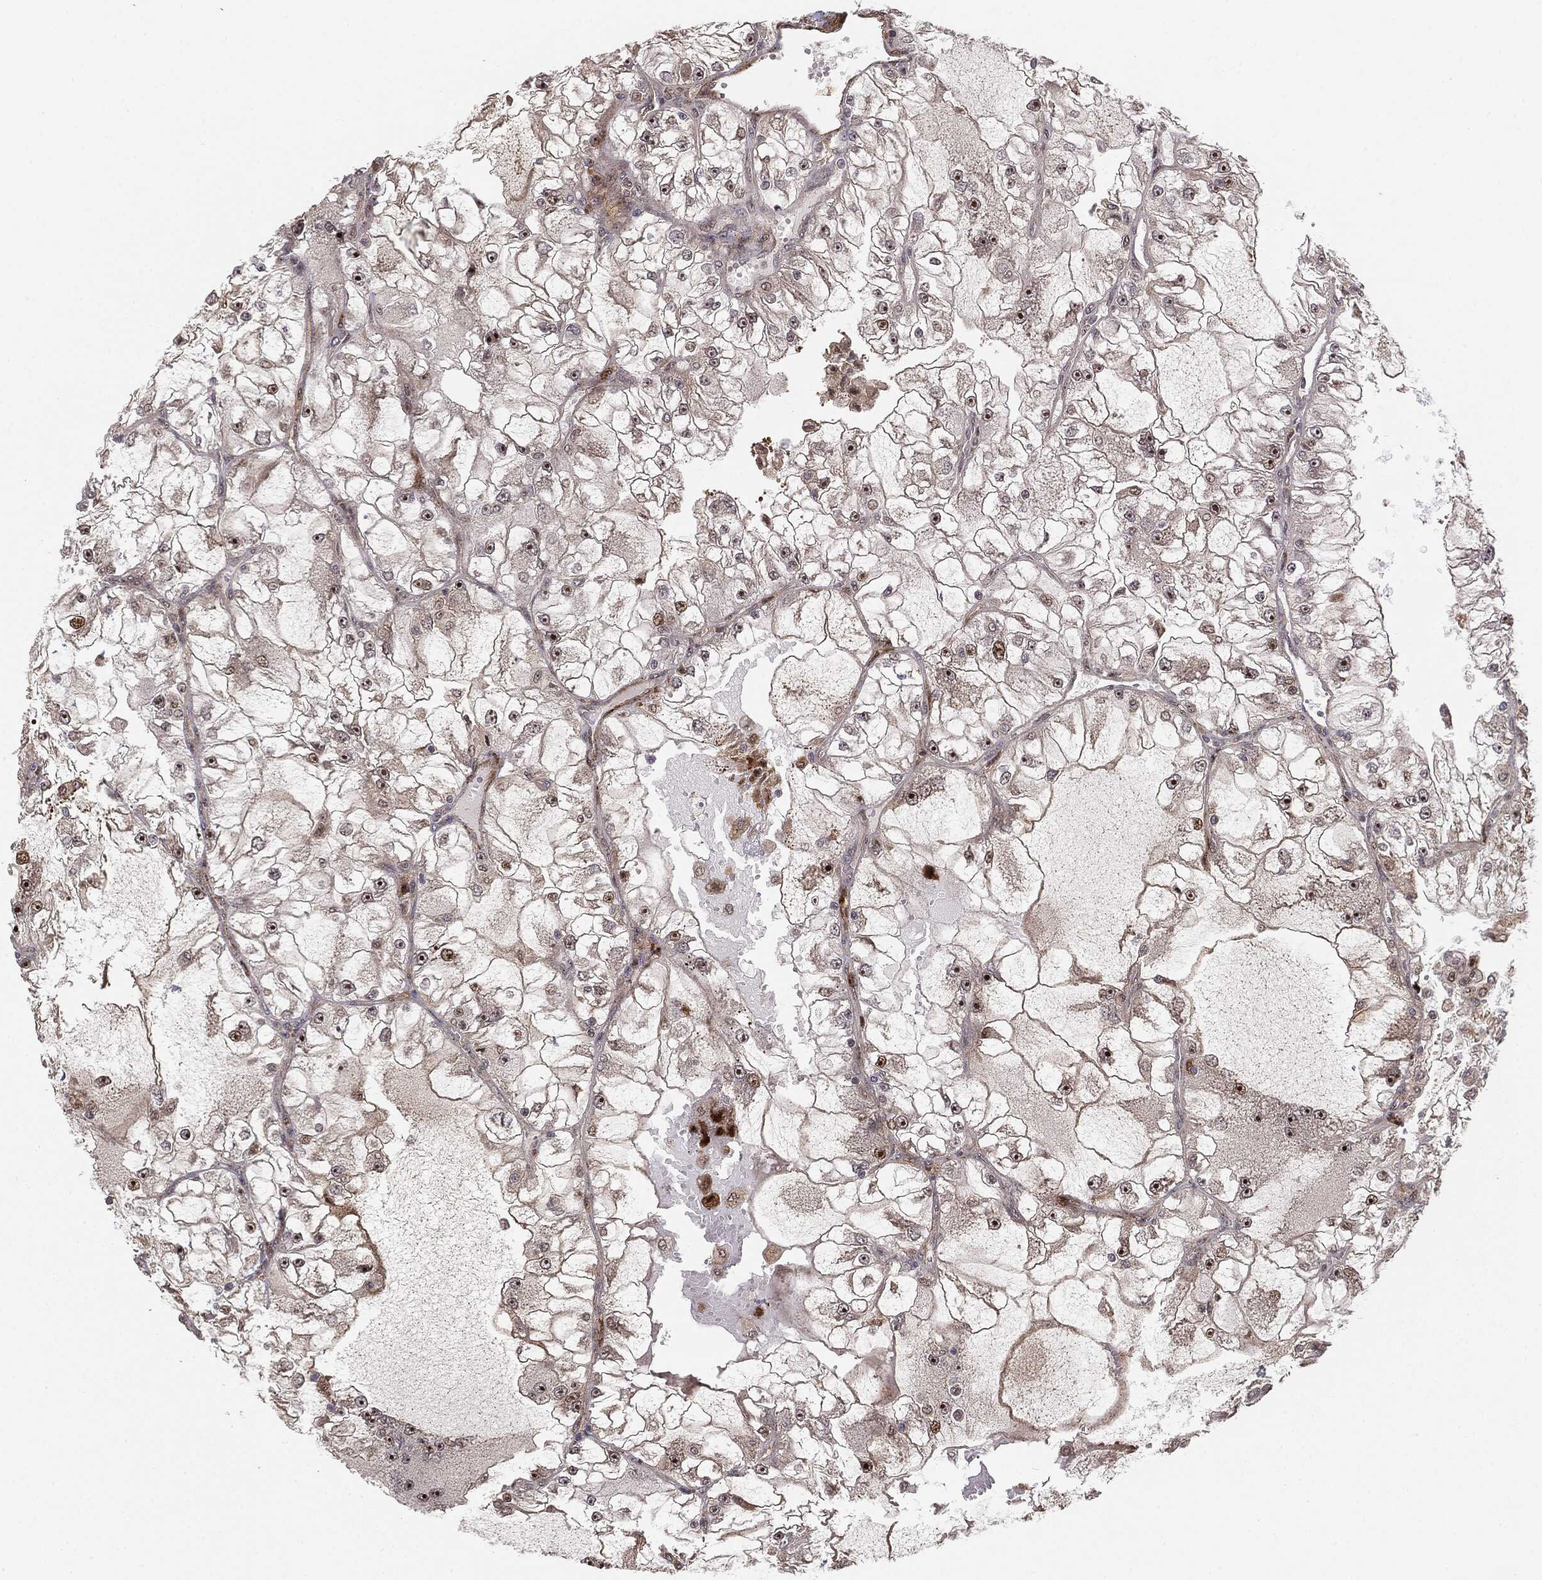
{"staining": {"intensity": "moderate", "quantity": "<25%", "location": "nuclear"}, "tissue": "renal cancer", "cell_type": "Tumor cells", "image_type": "cancer", "snomed": [{"axis": "morphology", "description": "Adenocarcinoma, NOS"}, {"axis": "topography", "description": "Kidney"}], "caption": "A micrograph of human renal cancer (adenocarcinoma) stained for a protein exhibits moderate nuclear brown staining in tumor cells.", "gene": "PTEN", "patient": {"sex": "female", "age": 72}}